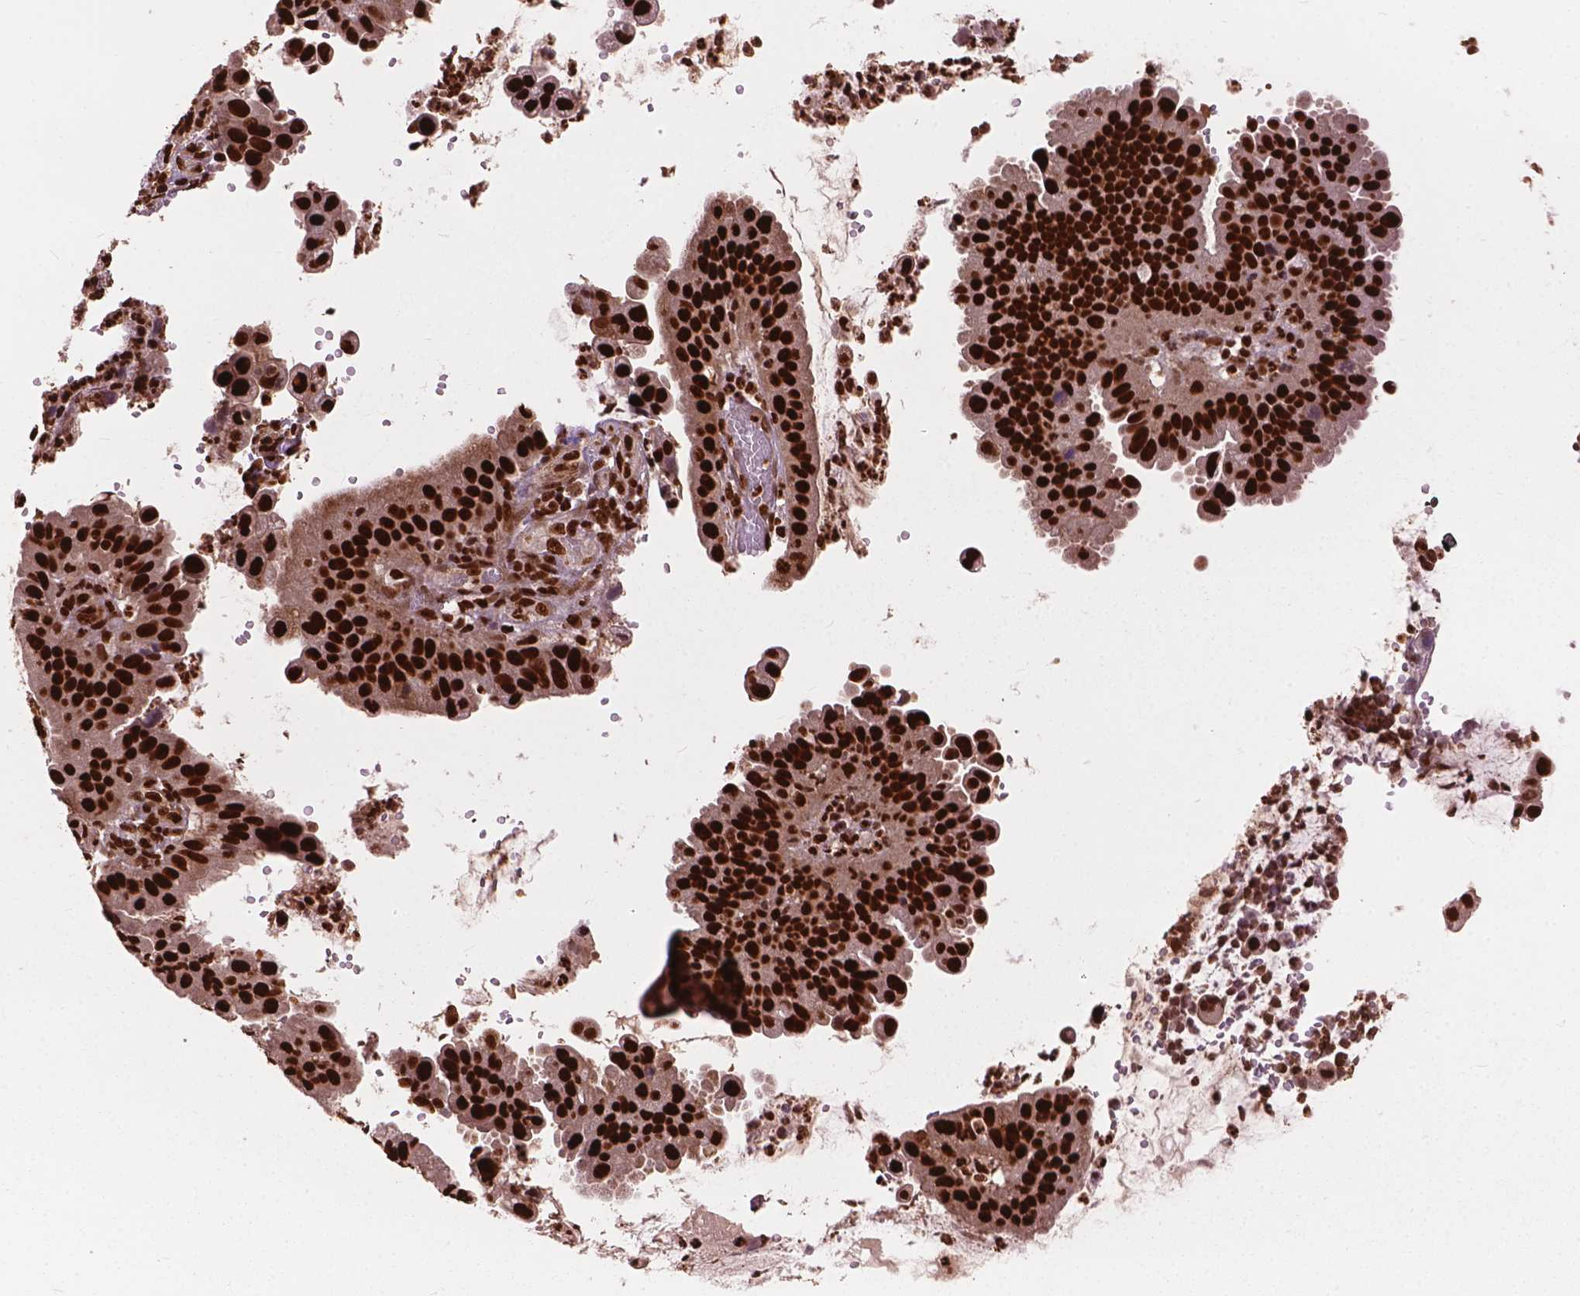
{"staining": {"intensity": "strong", "quantity": ">75%", "location": "nuclear"}, "tissue": "cervical cancer", "cell_type": "Tumor cells", "image_type": "cancer", "snomed": [{"axis": "morphology", "description": "Adenocarcinoma, NOS"}, {"axis": "topography", "description": "Cervix"}], "caption": "A brown stain labels strong nuclear positivity of a protein in adenocarcinoma (cervical) tumor cells. The staining is performed using DAB (3,3'-diaminobenzidine) brown chromogen to label protein expression. The nuclei are counter-stained blue using hematoxylin.", "gene": "ANP32B", "patient": {"sex": "female", "age": 34}}